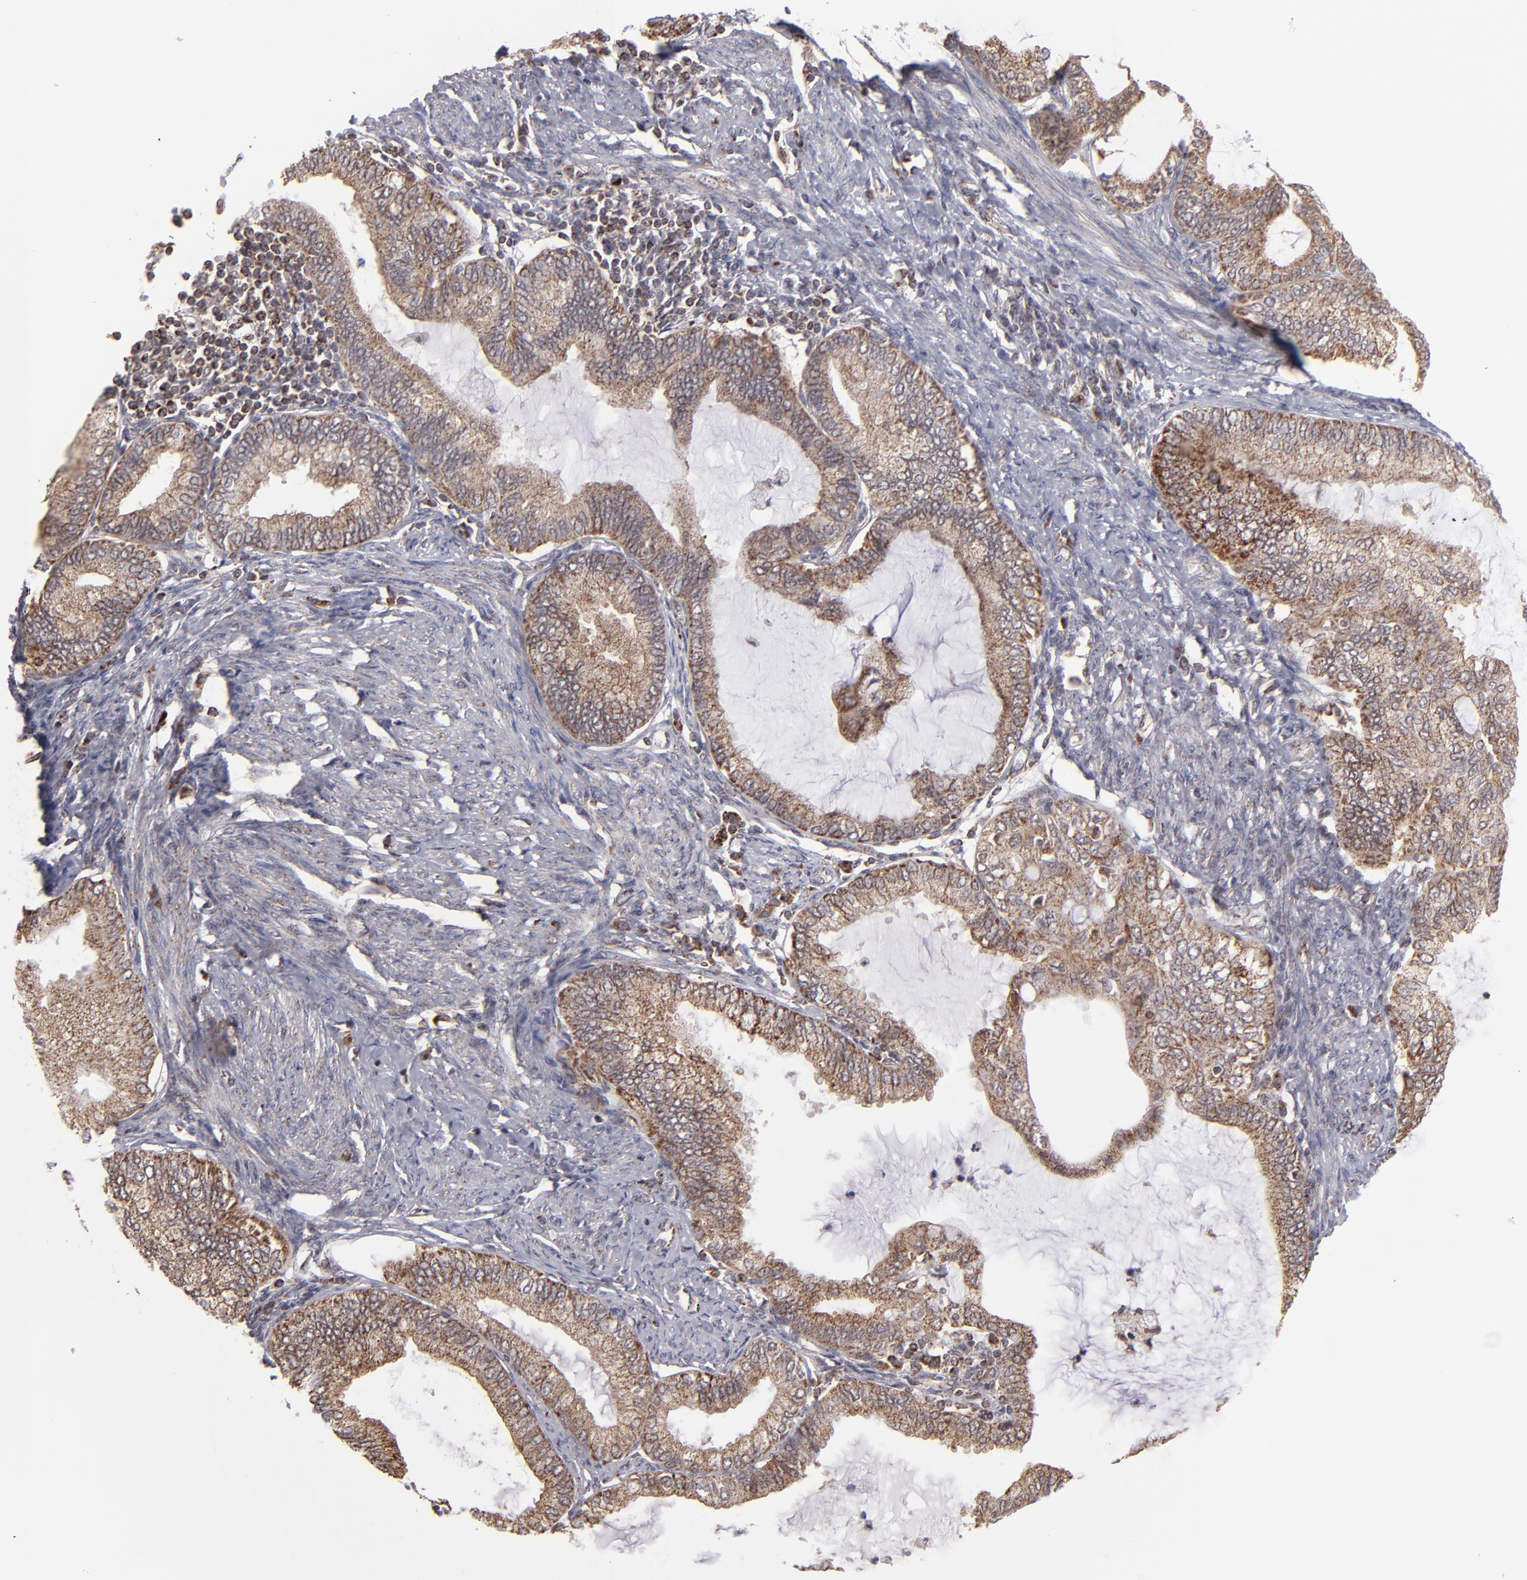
{"staining": {"intensity": "moderate", "quantity": ">75%", "location": "cytoplasmic/membranous"}, "tissue": "endometrial cancer", "cell_type": "Tumor cells", "image_type": "cancer", "snomed": [{"axis": "morphology", "description": "Adenocarcinoma, NOS"}, {"axis": "topography", "description": "Endometrium"}], "caption": "Immunohistochemistry histopathology image of endometrial adenocarcinoma stained for a protein (brown), which shows medium levels of moderate cytoplasmic/membranous staining in approximately >75% of tumor cells.", "gene": "SLC15A1", "patient": {"sex": "female", "age": 86}}